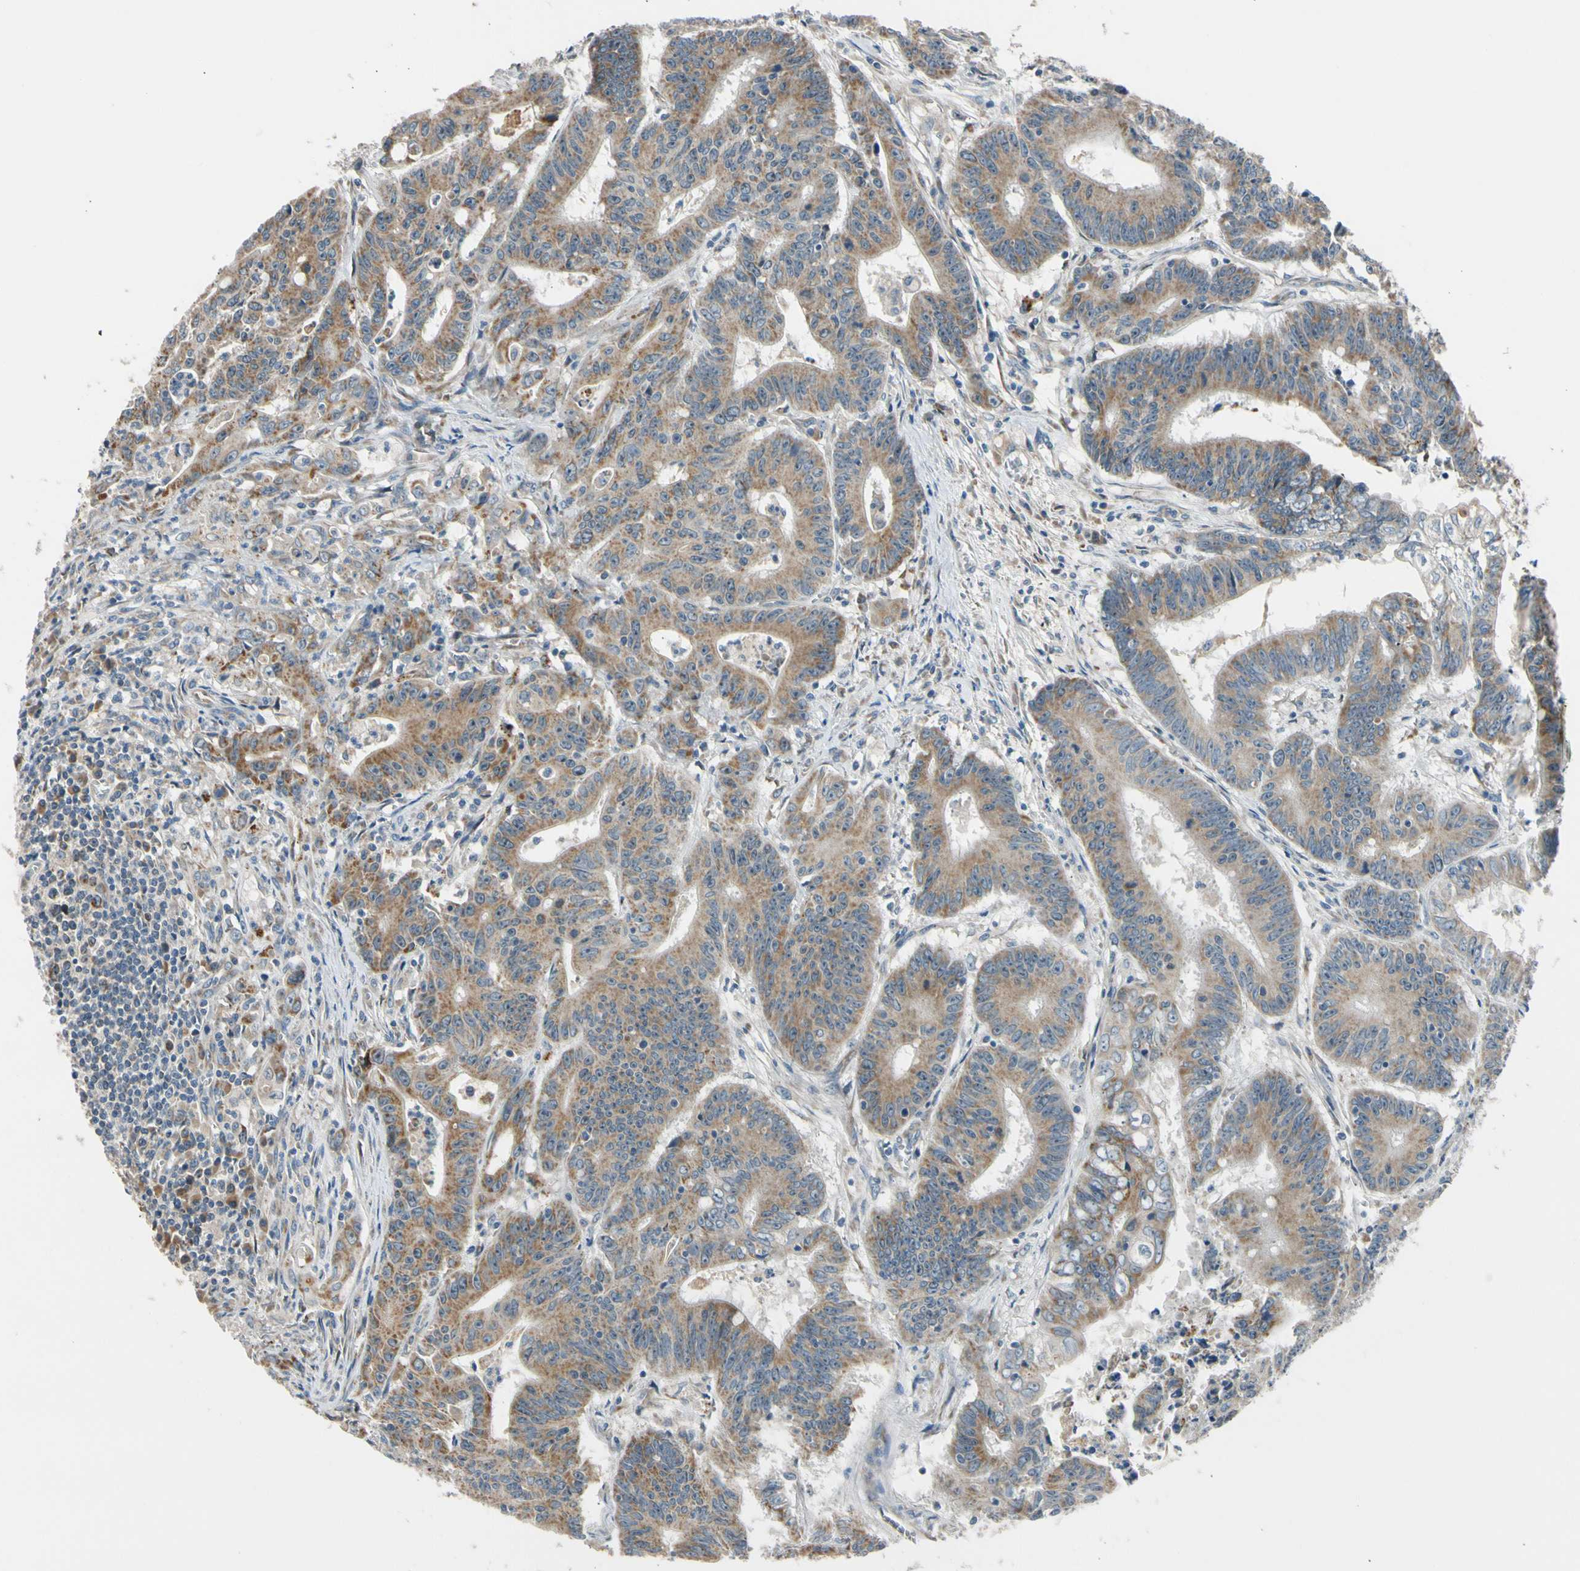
{"staining": {"intensity": "moderate", "quantity": ">75%", "location": "cytoplasmic/membranous"}, "tissue": "colorectal cancer", "cell_type": "Tumor cells", "image_type": "cancer", "snomed": [{"axis": "morphology", "description": "Adenocarcinoma, NOS"}, {"axis": "topography", "description": "Colon"}], "caption": "Brown immunohistochemical staining in human adenocarcinoma (colorectal) reveals moderate cytoplasmic/membranous staining in approximately >75% of tumor cells. (Brightfield microscopy of DAB IHC at high magnification).", "gene": "NPHP3", "patient": {"sex": "male", "age": 45}}